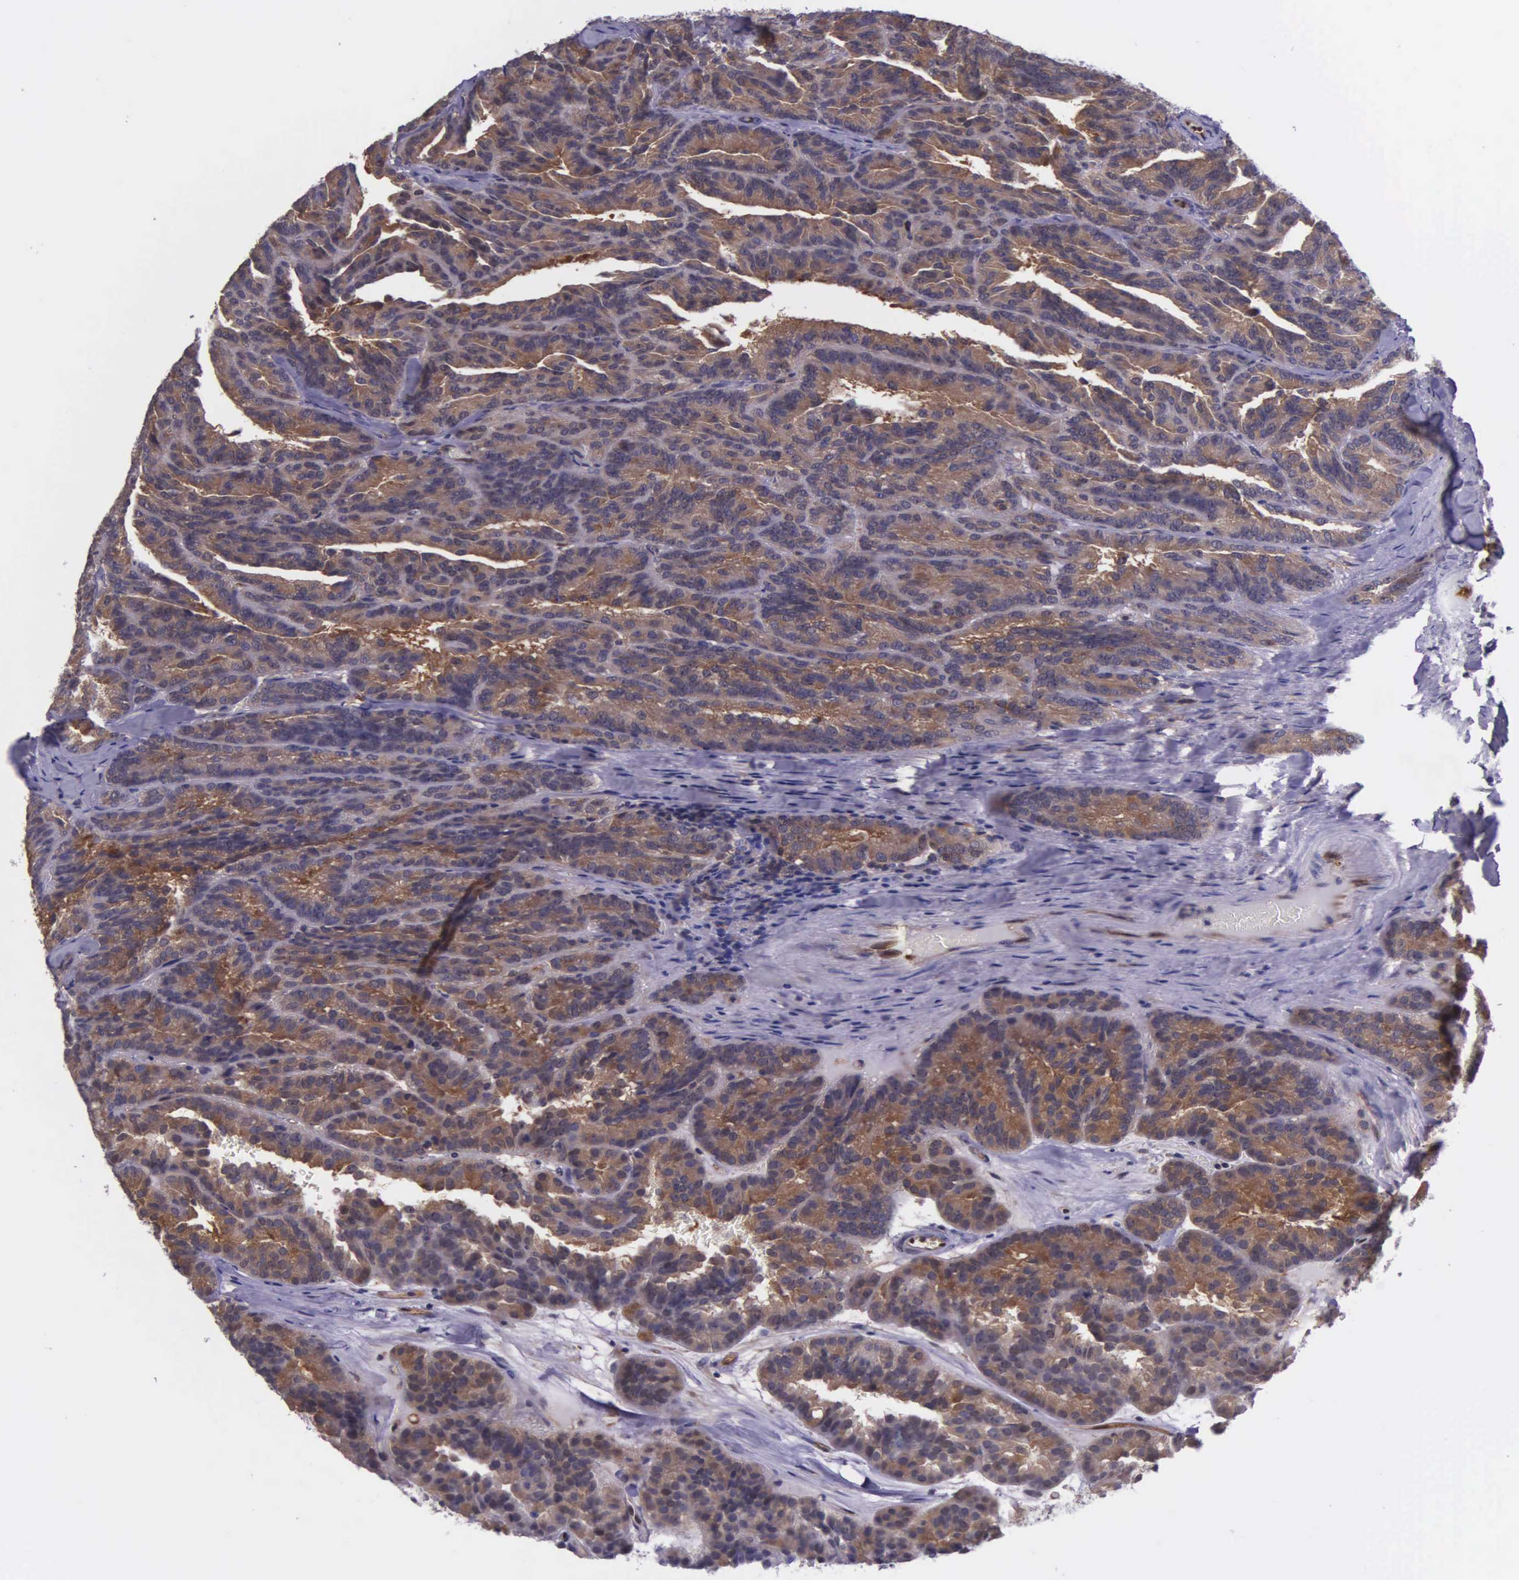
{"staining": {"intensity": "moderate", "quantity": ">75%", "location": "cytoplasmic/membranous"}, "tissue": "renal cancer", "cell_type": "Tumor cells", "image_type": "cancer", "snomed": [{"axis": "morphology", "description": "Adenocarcinoma, NOS"}, {"axis": "topography", "description": "Kidney"}], "caption": "Immunohistochemistry (IHC) staining of renal cancer (adenocarcinoma), which shows medium levels of moderate cytoplasmic/membranous positivity in approximately >75% of tumor cells indicating moderate cytoplasmic/membranous protein positivity. The staining was performed using DAB (brown) for protein detection and nuclei were counterstained in hematoxylin (blue).", "gene": "GMPR2", "patient": {"sex": "male", "age": 46}}